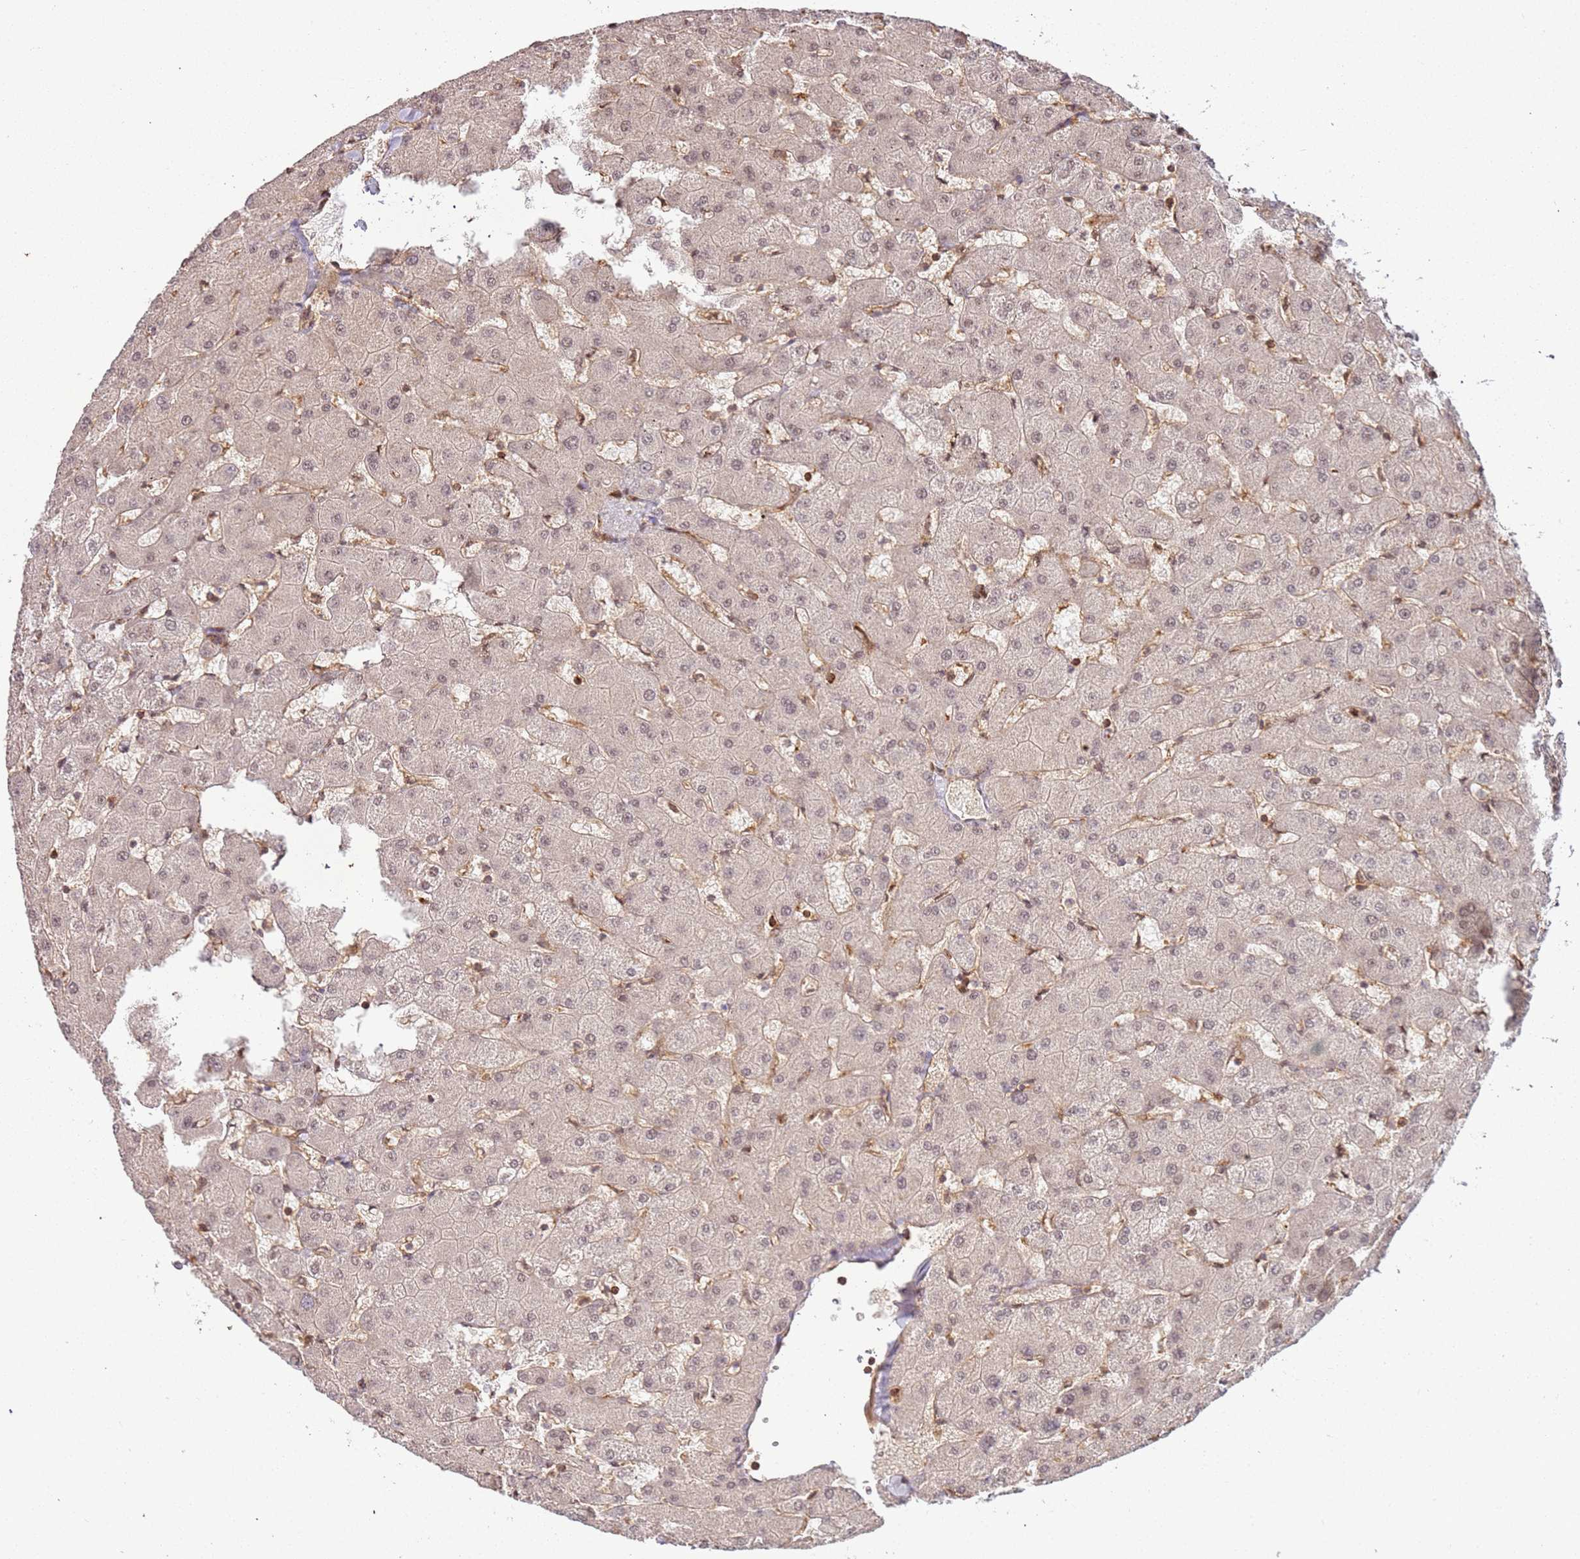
{"staining": {"intensity": "negative", "quantity": "none", "location": "none"}, "tissue": "liver", "cell_type": "Cholangiocytes", "image_type": "normal", "snomed": [{"axis": "morphology", "description": "Normal tissue, NOS"}, {"axis": "topography", "description": "Liver"}], "caption": "DAB immunohistochemical staining of benign human liver reveals no significant expression in cholangiocytes. (Brightfield microscopy of DAB (3,3'-diaminobenzidine) IHC at high magnification).", "gene": "CCNYL1", "patient": {"sex": "female", "age": 63}}